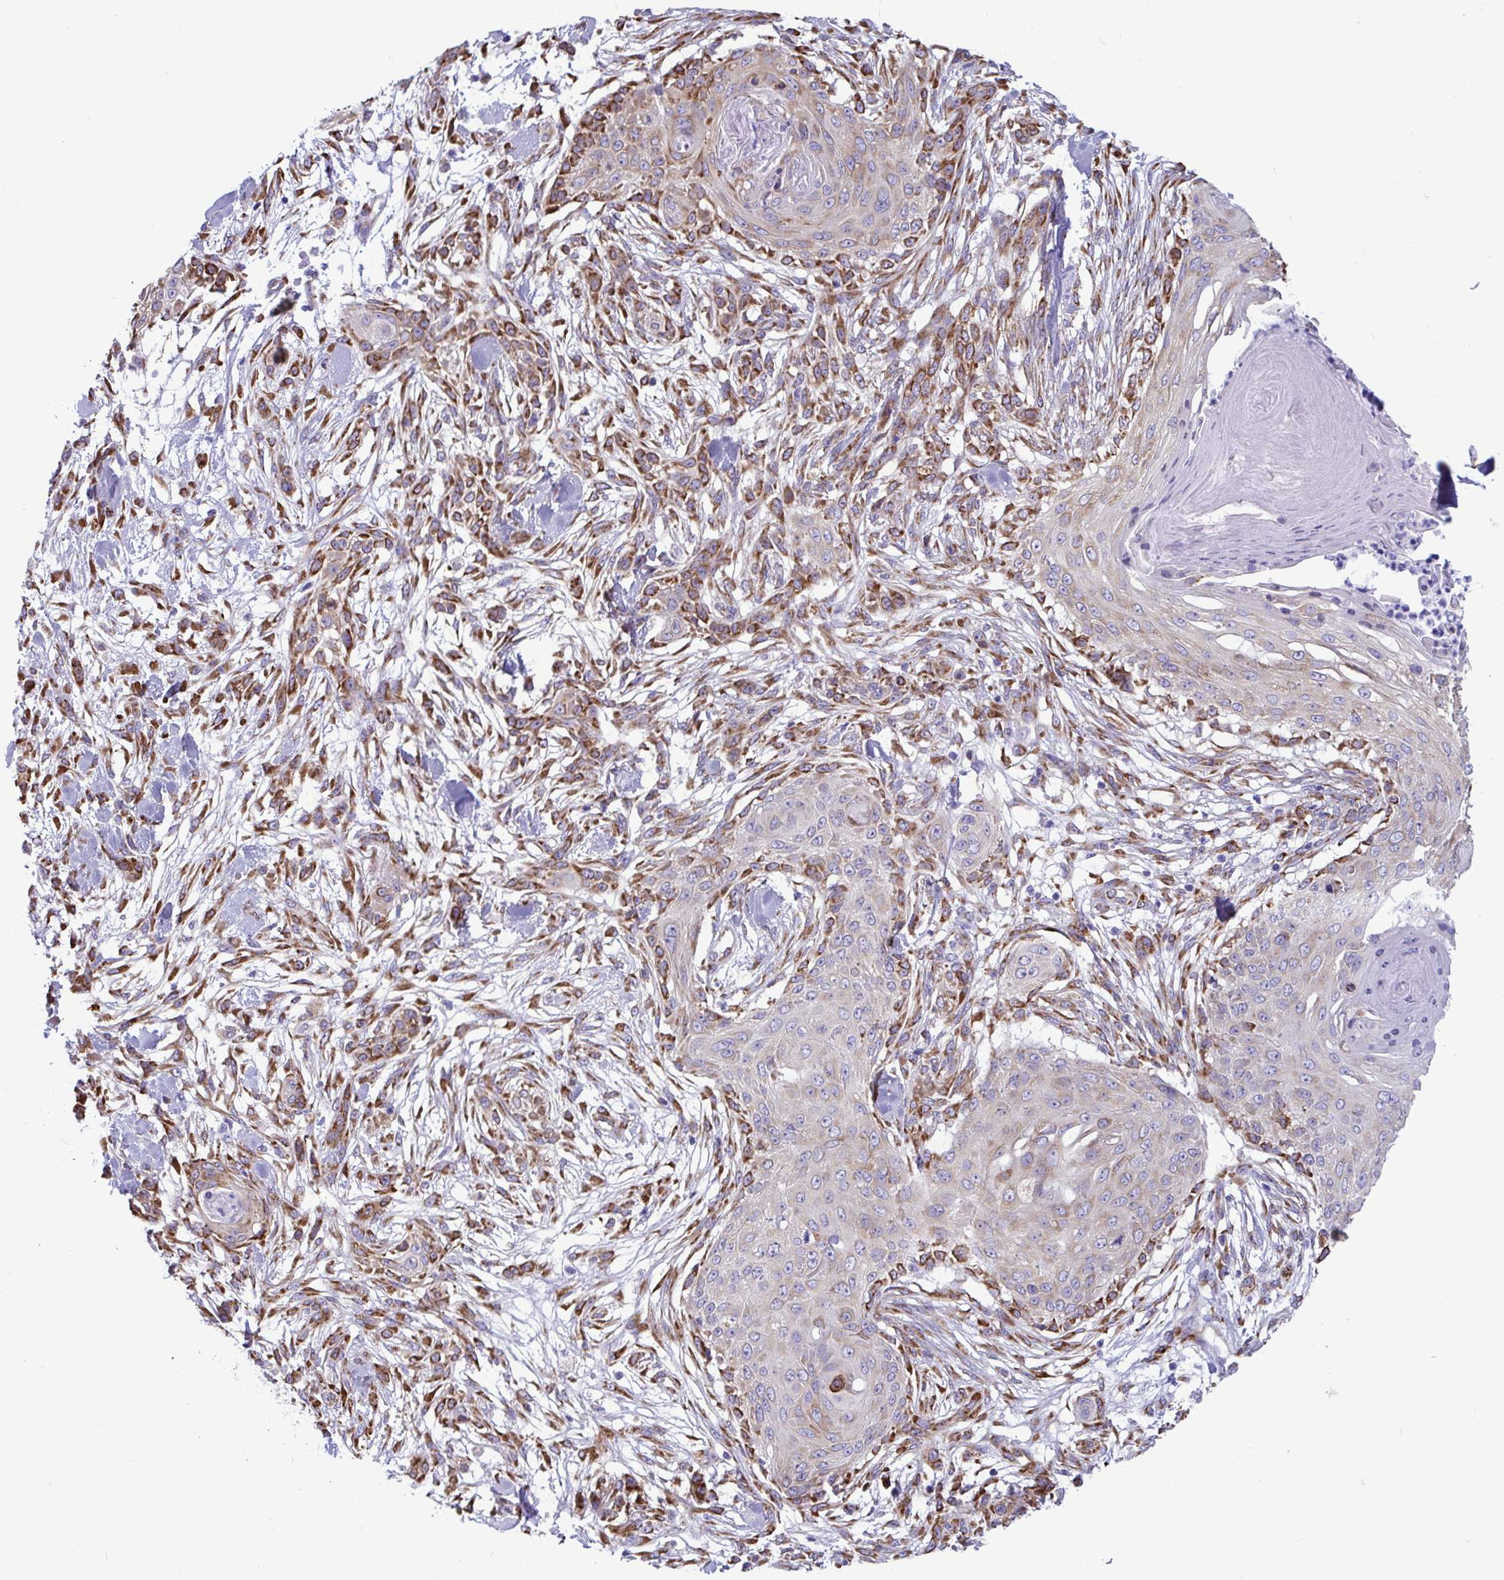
{"staining": {"intensity": "strong", "quantity": "25%-75%", "location": "cytoplasmic/membranous"}, "tissue": "skin cancer", "cell_type": "Tumor cells", "image_type": "cancer", "snomed": [{"axis": "morphology", "description": "Squamous cell carcinoma, NOS"}, {"axis": "topography", "description": "Skin"}], "caption": "Immunohistochemistry (IHC) histopathology image of skin squamous cell carcinoma stained for a protein (brown), which demonstrates high levels of strong cytoplasmic/membranous positivity in approximately 25%-75% of tumor cells.", "gene": "ASPH", "patient": {"sex": "female", "age": 59}}